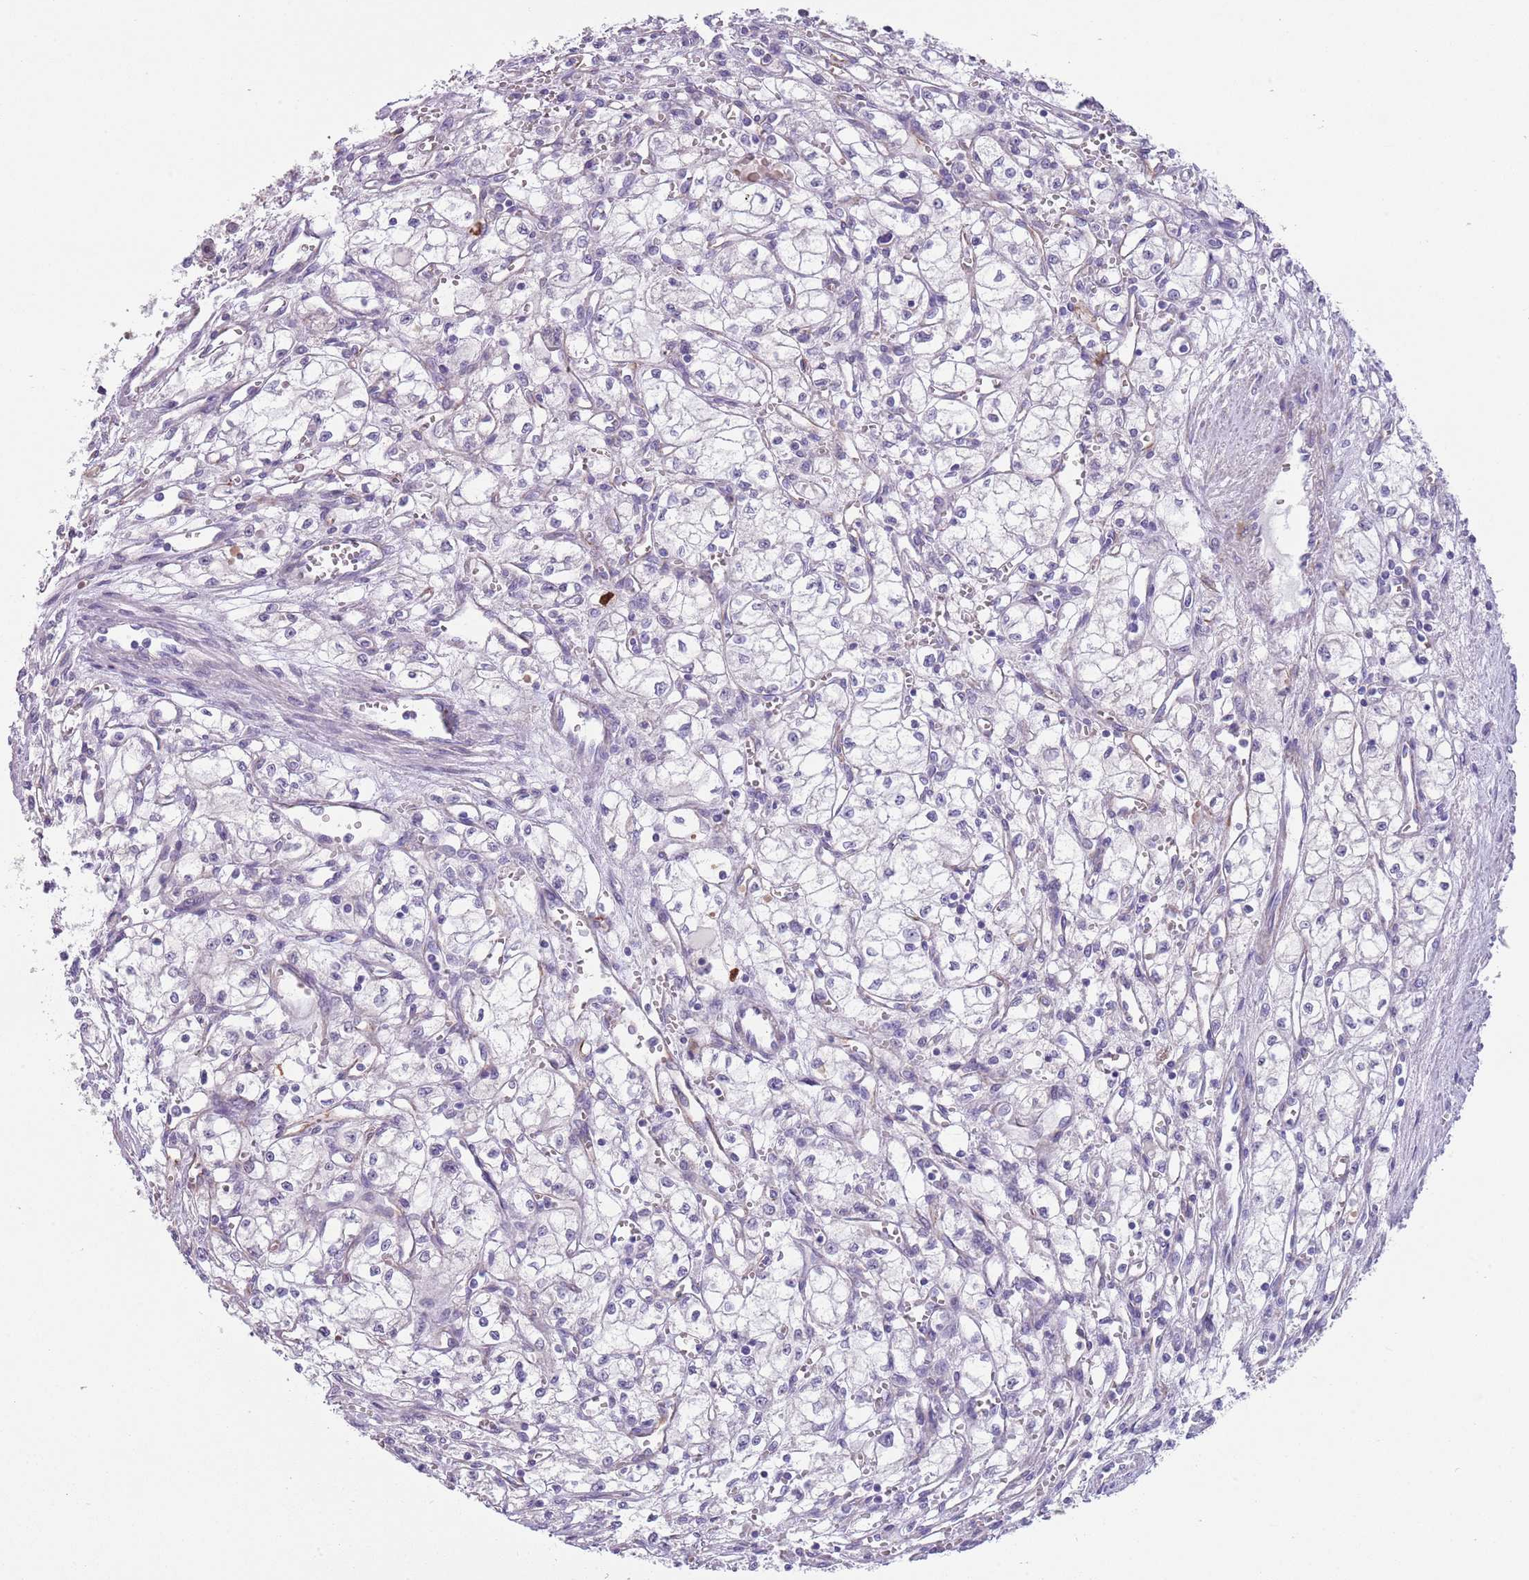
{"staining": {"intensity": "negative", "quantity": "none", "location": "none"}, "tissue": "renal cancer", "cell_type": "Tumor cells", "image_type": "cancer", "snomed": [{"axis": "morphology", "description": "Adenocarcinoma, NOS"}, {"axis": "topography", "description": "Kidney"}], "caption": "Immunohistochemical staining of human renal adenocarcinoma exhibits no significant expression in tumor cells. (DAB immunohistochemistry with hematoxylin counter stain).", "gene": "TSGA13", "patient": {"sex": "male", "age": 59}}